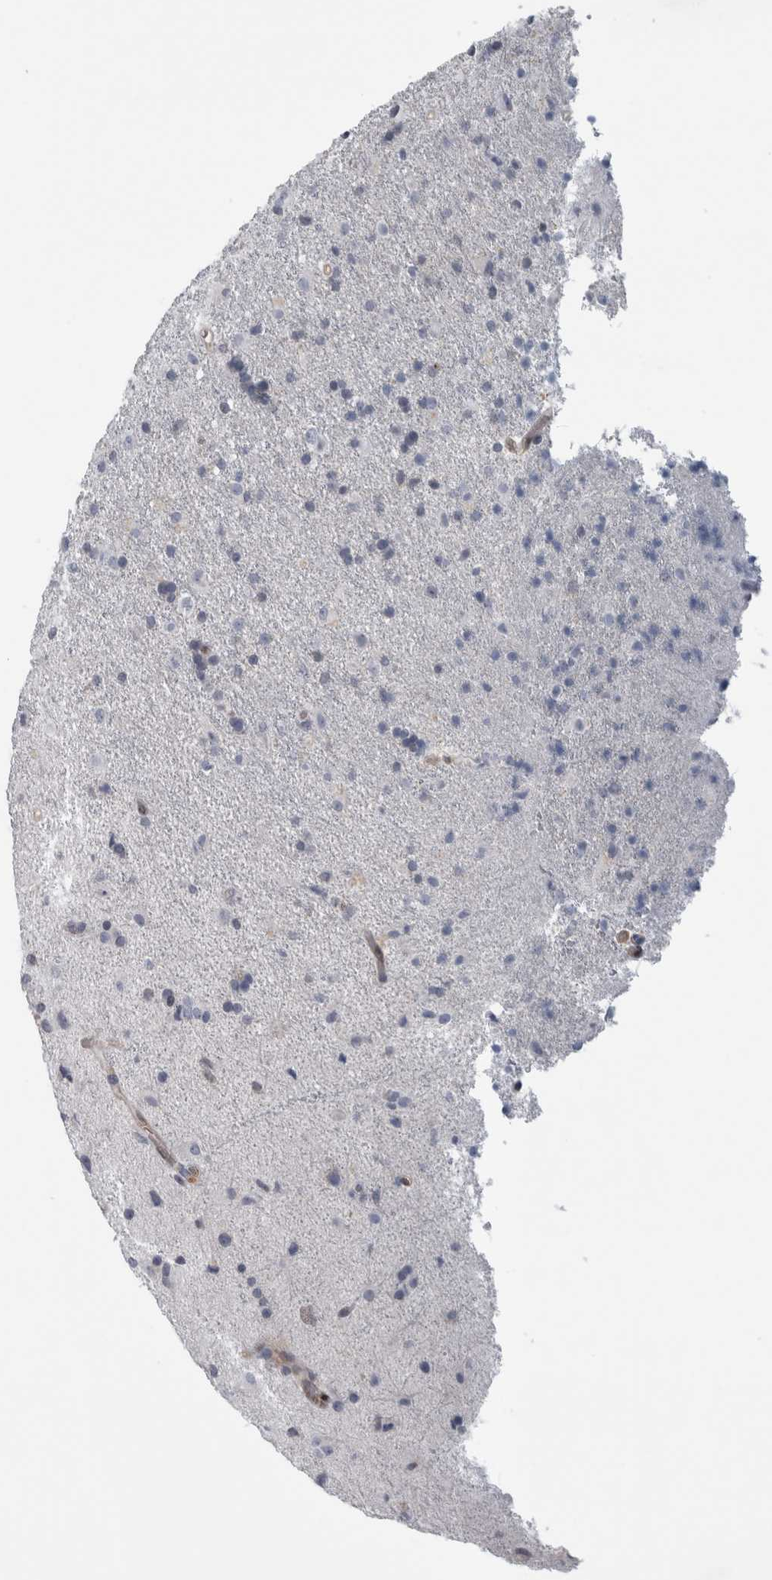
{"staining": {"intensity": "negative", "quantity": "none", "location": "none"}, "tissue": "glioma", "cell_type": "Tumor cells", "image_type": "cancer", "snomed": [{"axis": "morphology", "description": "Glioma, malignant, Low grade"}, {"axis": "topography", "description": "Brain"}], "caption": "Human low-grade glioma (malignant) stained for a protein using immunohistochemistry demonstrates no expression in tumor cells.", "gene": "NAPRT", "patient": {"sex": "male", "age": 65}}